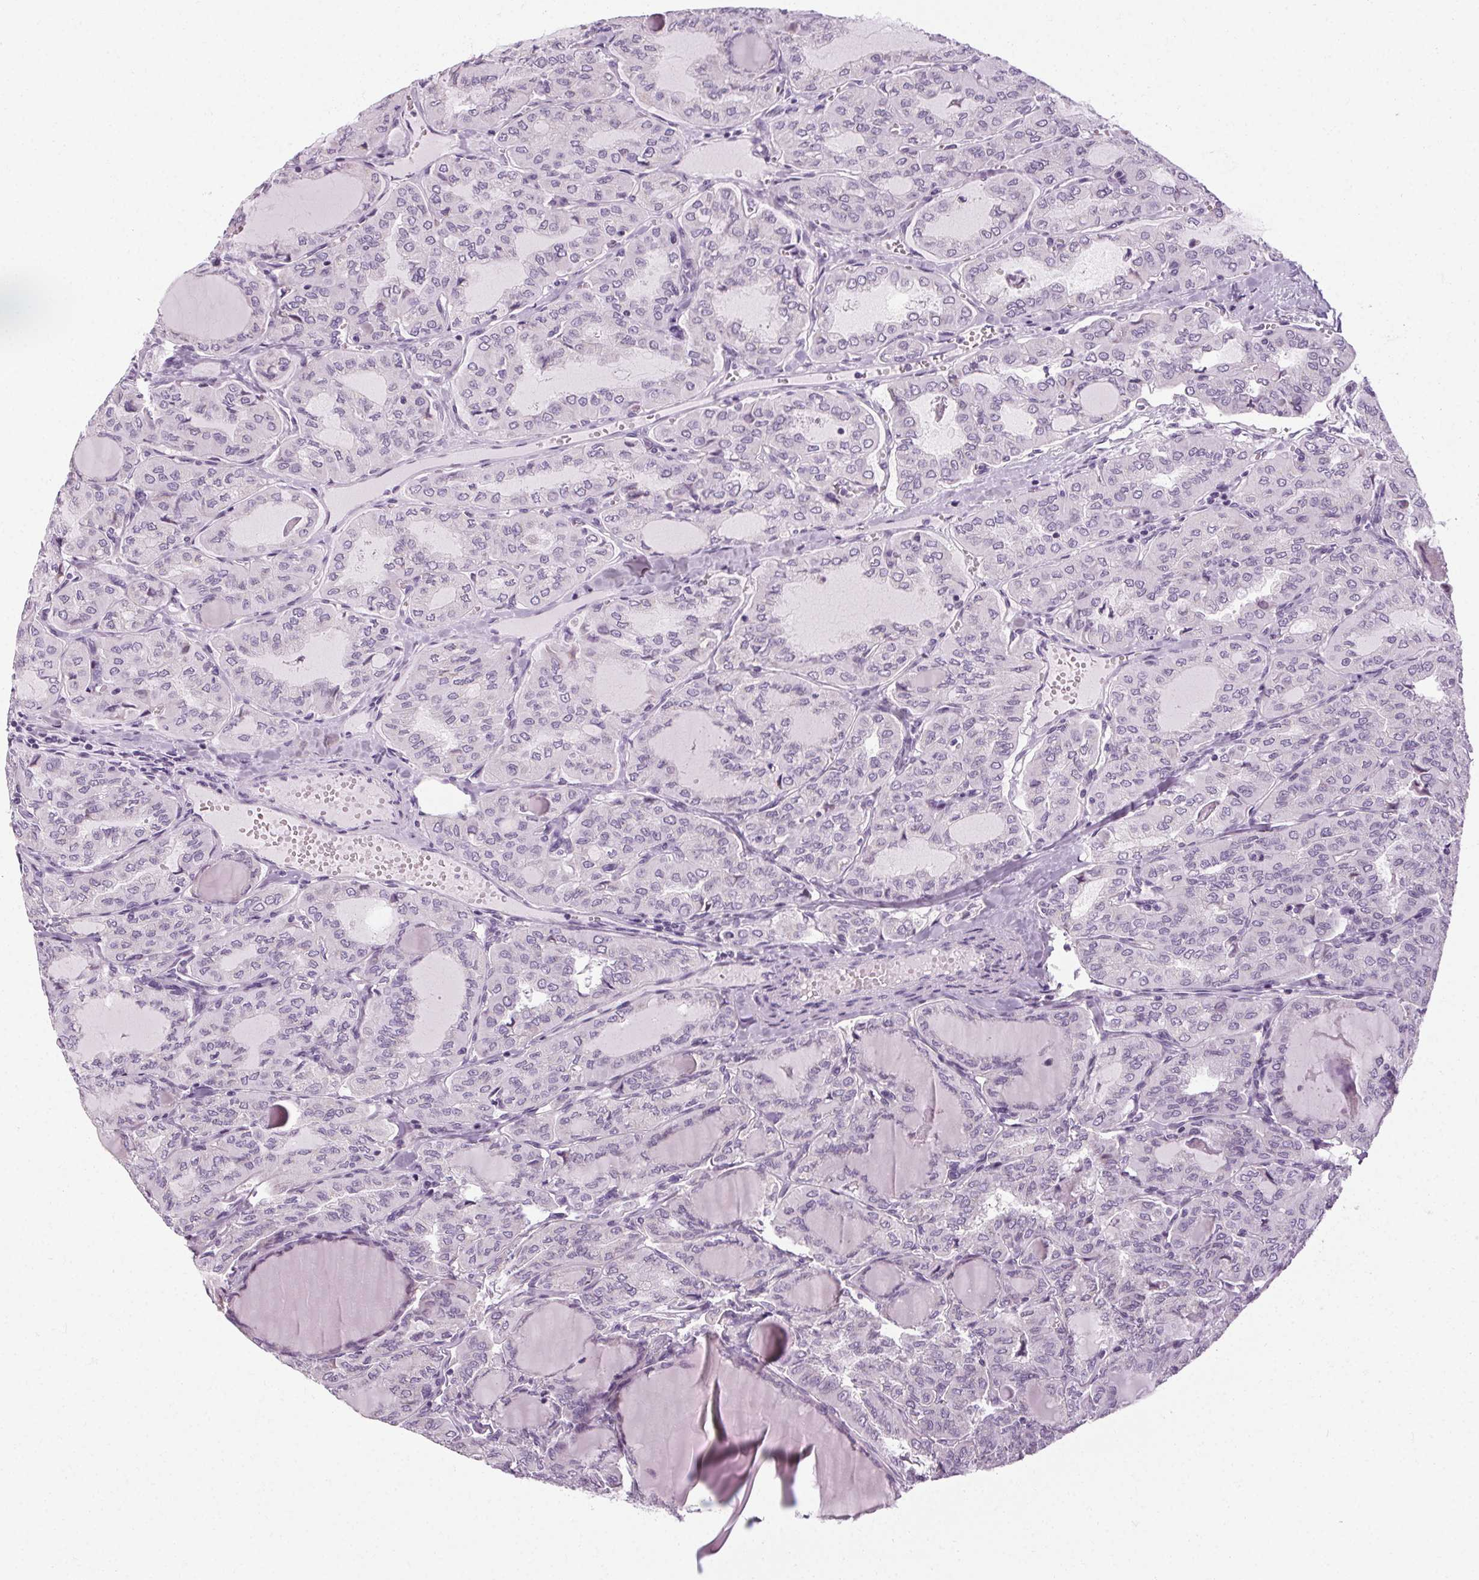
{"staining": {"intensity": "negative", "quantity": "none", "location": "none"}, "tissue": "thyroid cancer", "cell_type": "Tumor cells", "image_type": "cancer", "snomed": [{"axis": "morphology", "description": "Papillary adenocarcinoma, NOS"}, {"axis": "topography", "description": "Thyroid gland"}], "caption": "Tumor cells are negative for brown protein staining in thyroid cancer.", "gene": "POMC", "patient": {"sex": "male", "age": 20}}